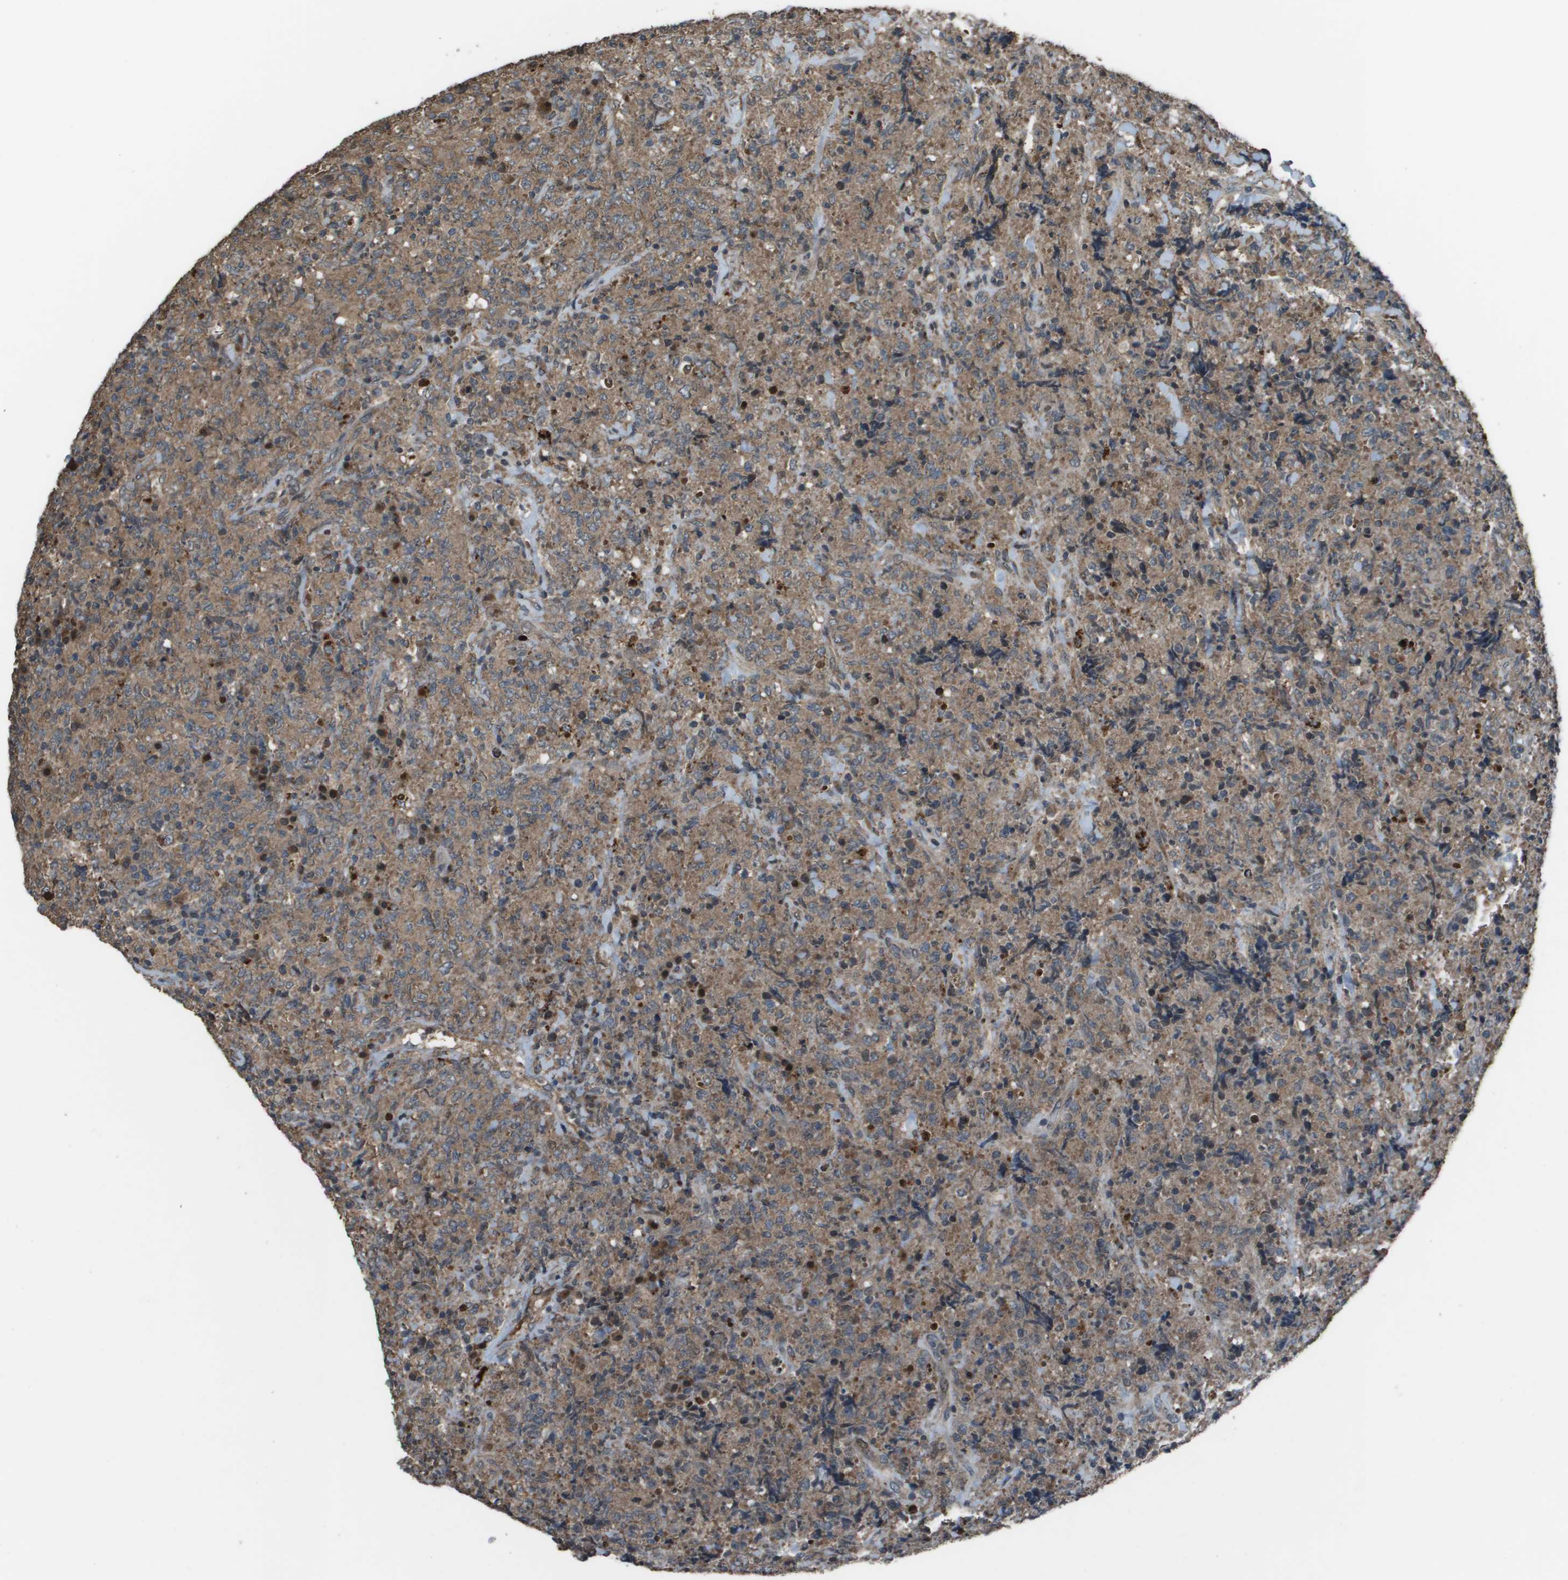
{"staining": {"intensity": "weak", "quantity": ">75%", "location": "cytoplasmic/membranous"}, "tissue": "lymphoma", "cell_type": "Tumor cells", "image_type": "cancer", "snomed": [{"axis": "morphology", "description": "Malignant lymphoma, non-Hodgkin's type, High grade"}, {"axis": "topography", "description": "Tonsil"}], "caption": "Human lymphoma stained with a protein marker shows weak staining in tumor cells.", "gene": "GOSR2", "patient": {"sex": "female", "age": 36}}